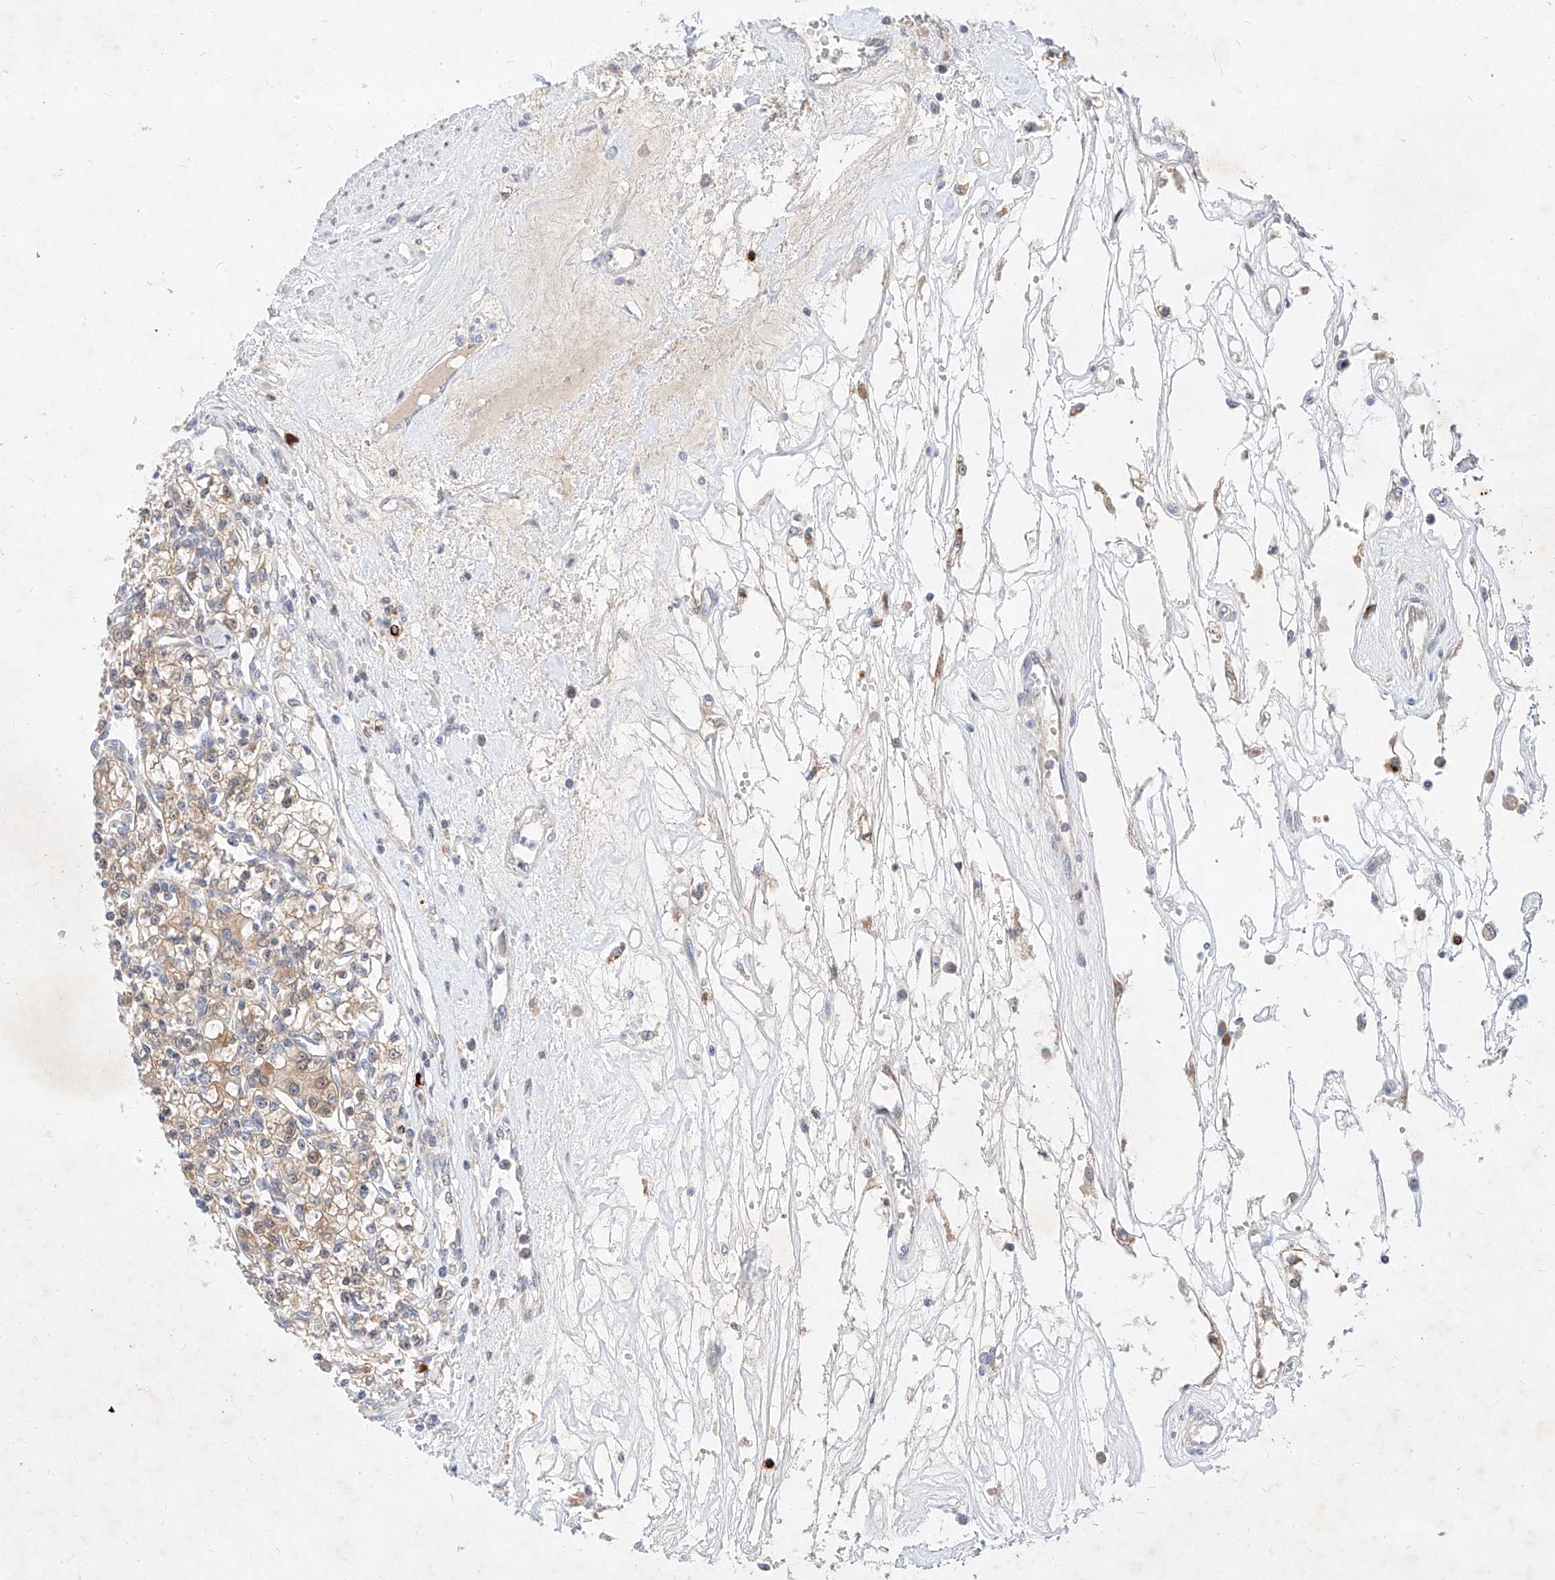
{"staining": {"intensity": "weak", "quantity": ">75%", "location": "cytoplasmic/membranous"}, "tissue": "renal cancer", "cell_type": "Tumor cells", "image_type": "cancer", "snomed": [{"axis": "morphology", "description": "Adenocarcinoma, NOS"}, {"axis": "topography", "description": "Kidney"}], "caption": "Human renal cancer (adenocarcinoma) stained for a protein (brown) reveals weak cytoplasmic/membranous positive positivity in approximately >75% of tumor cells.", "gene": "OSGEPL1", "patient": {"sex": "female", "age": 59}}